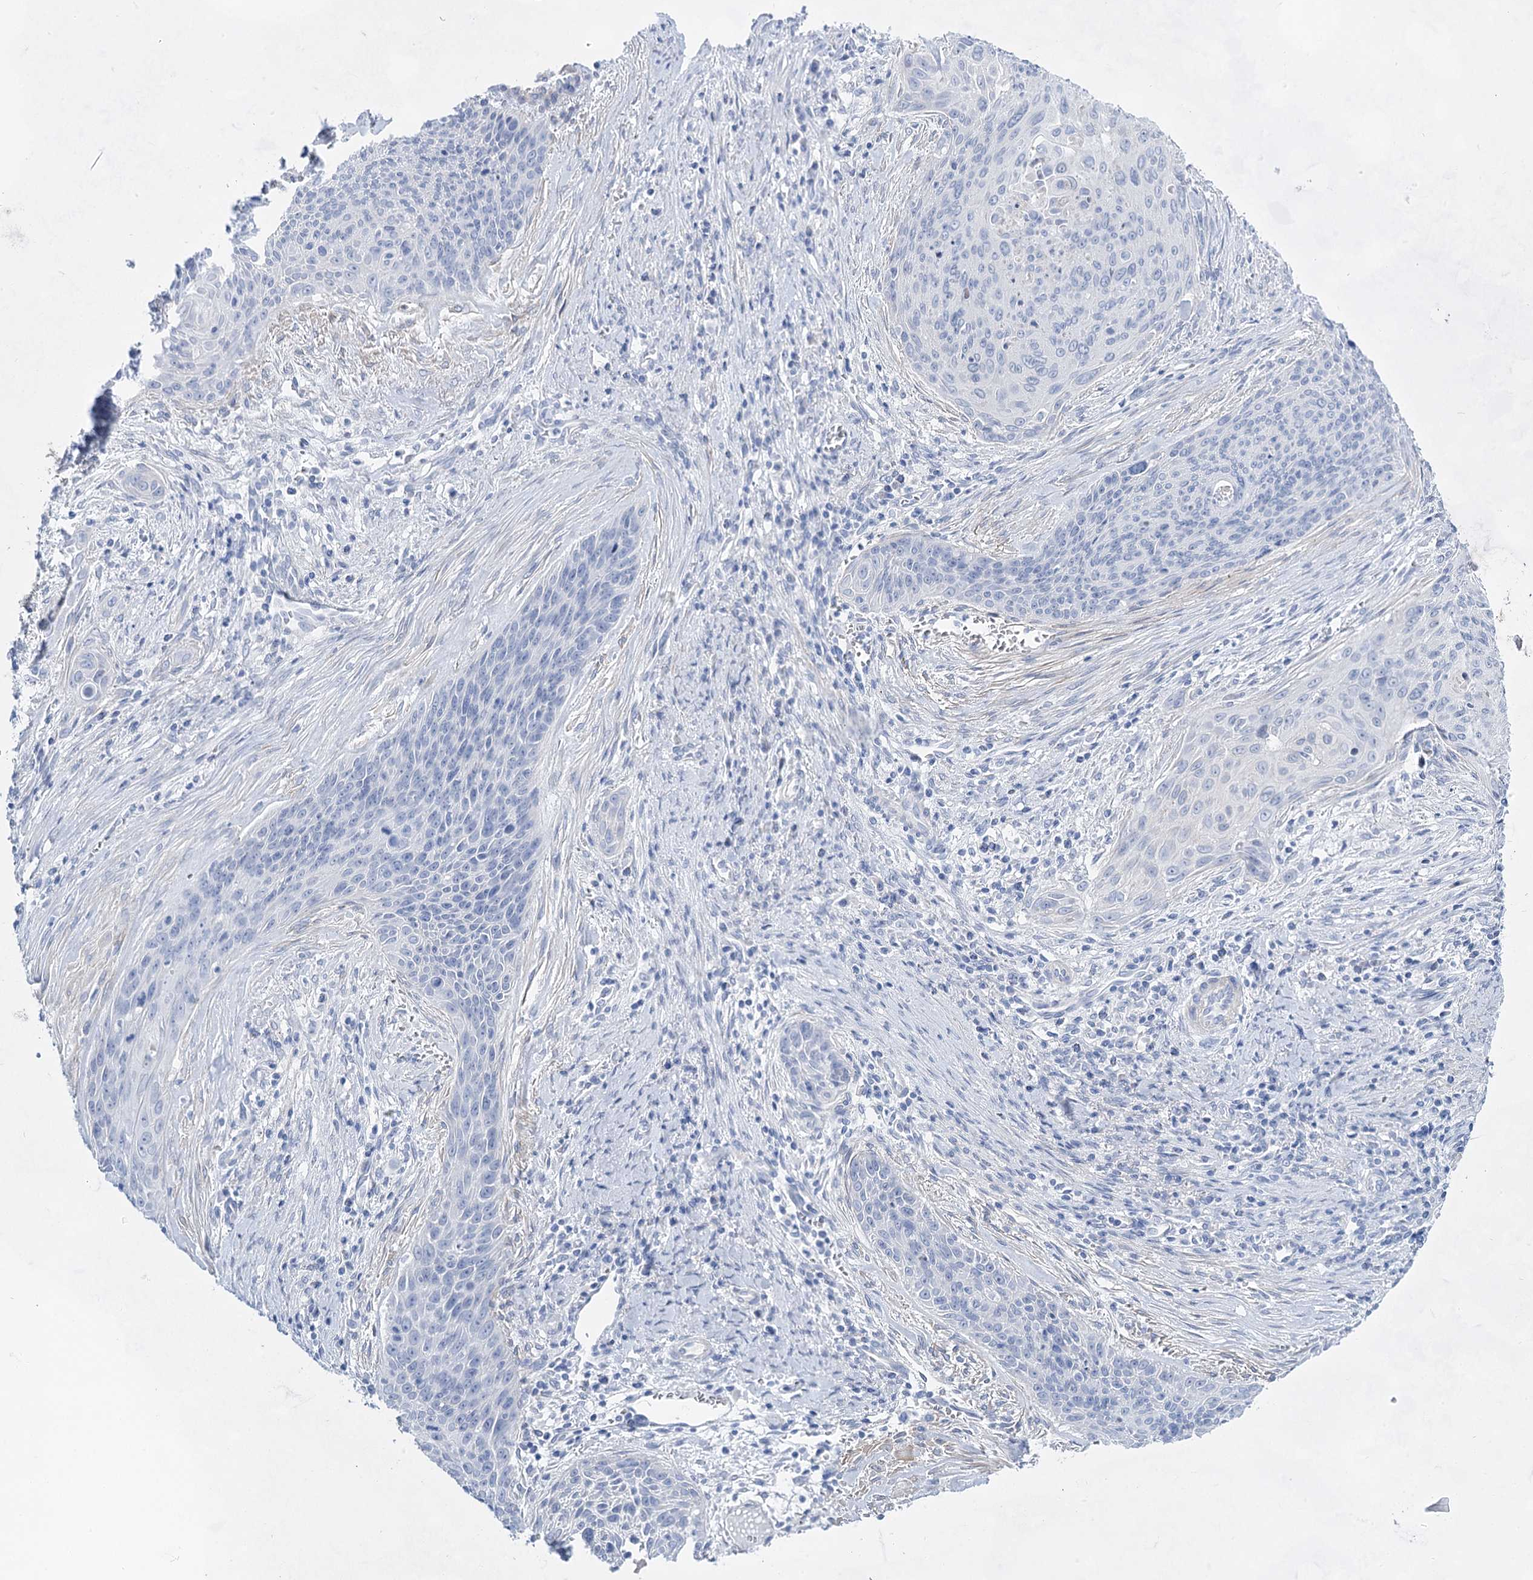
{"staining": {"intensity": "negative", "quantity": "none", "location": "none"}, "tissue": "cervical cancer", "cell_type": "Tumor cells", "image_type": "cancer", "snomed": [{"axis": "morphology", "description": "Squamous cell carcinoma, NOS"}, {"axis": "topography", "description": "Cervix"}], "caption": "Human squamous cell carcinoma (cervical) stained for a protein using immunohistochemistry (IHC) demonstrates no staining in tumor cells.", "gene": "ACRV1", "patient": {"sex": "female", "age": 55}}